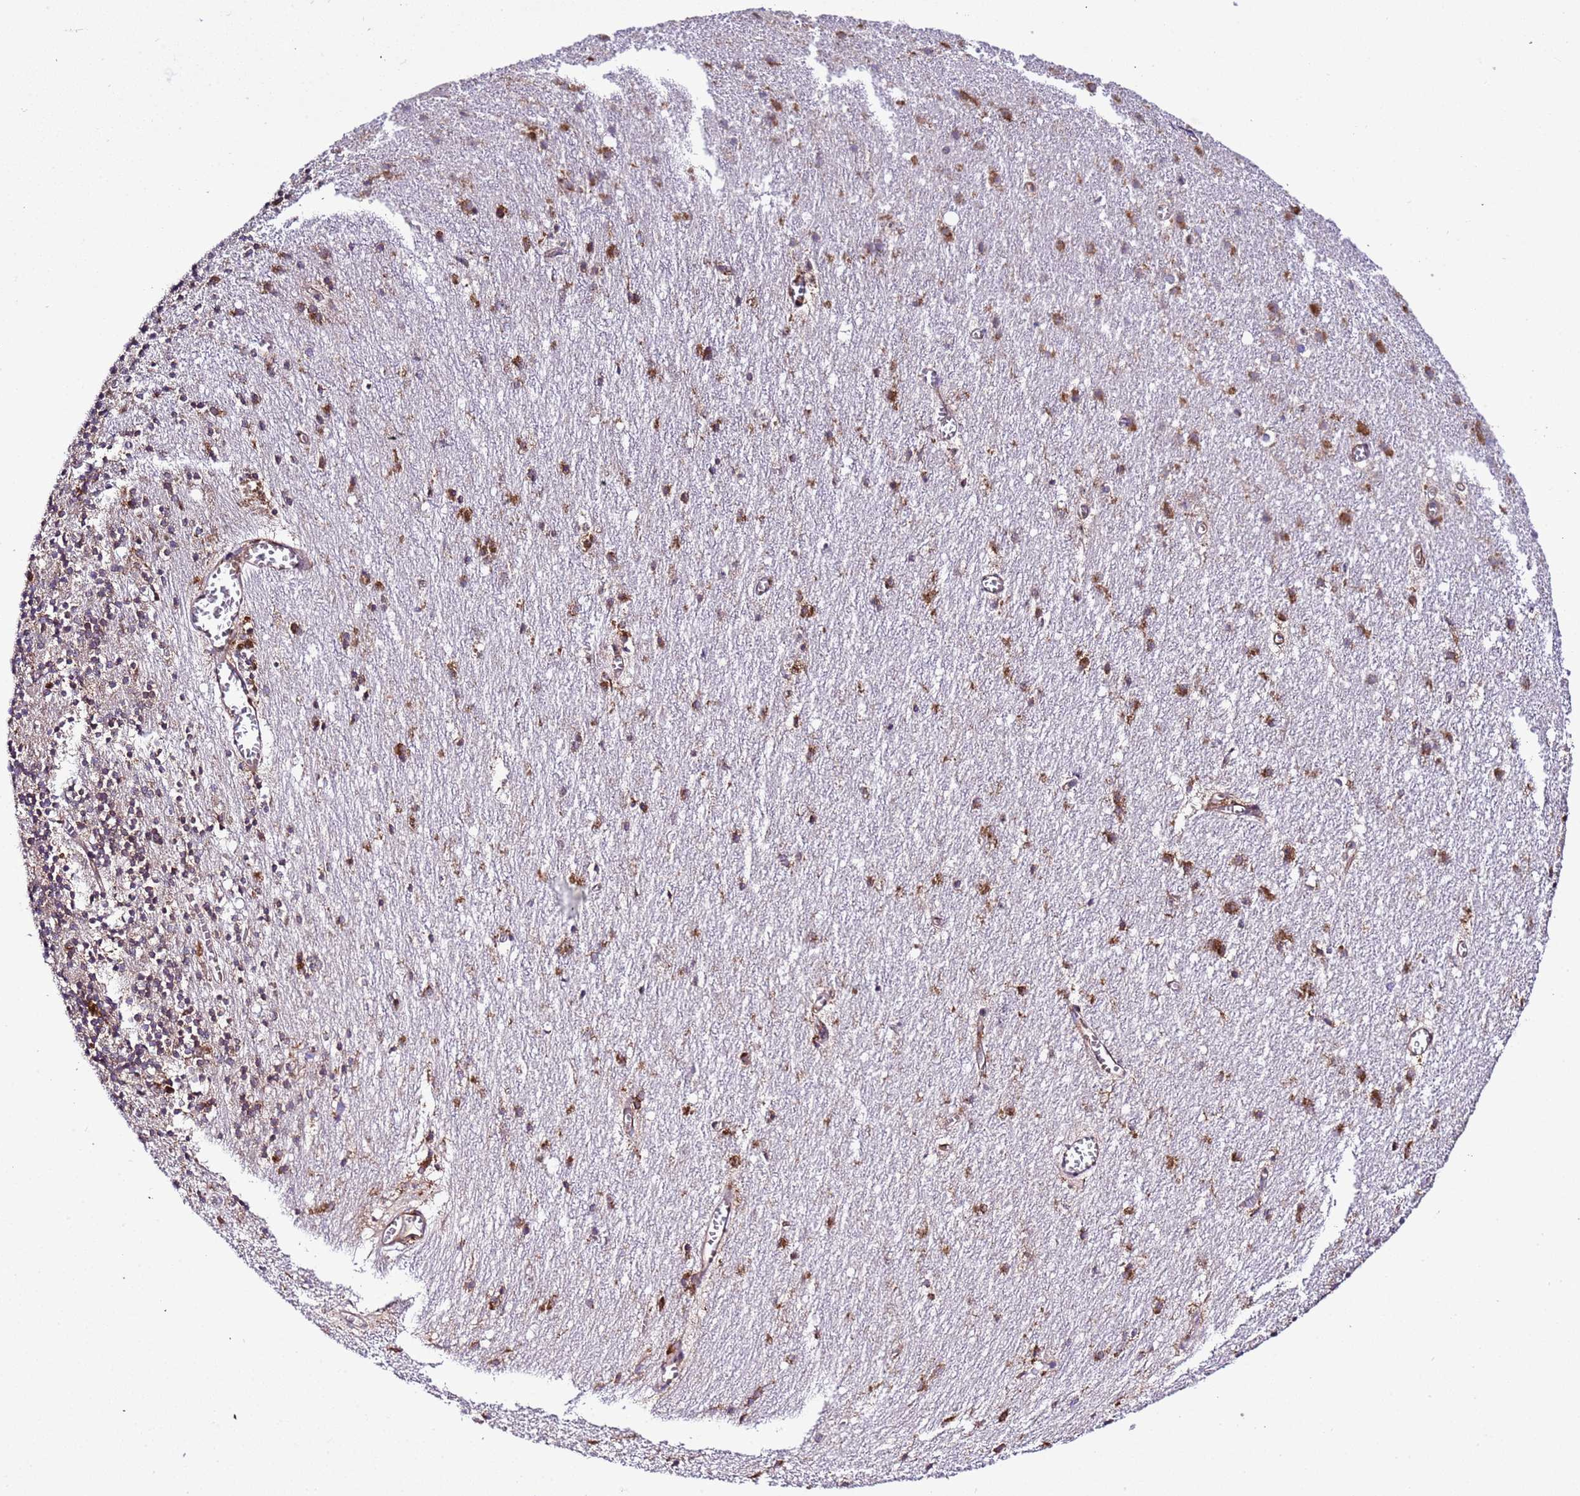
{"staining": {"intensity": "weak", "quantity": "25%-75%", "location": "cytoplasmic/membranous"}, "tissue": "cerebellum", "cell_type": "Cells in granular layer", "image_type": "normal", "snomed": [{"axis": "morphology", "description": "Normal tissue, NOS"}, {"axis": "topography", "description": "Cerebellum"}], "caption": "Protein staining of normal cerebellum reveals weak cytoplasmic/membranous positivity in about 25%-75% of cells in granular layer.", "gene": "RPL36", "patient": {"sex": "male", "age": 54}}